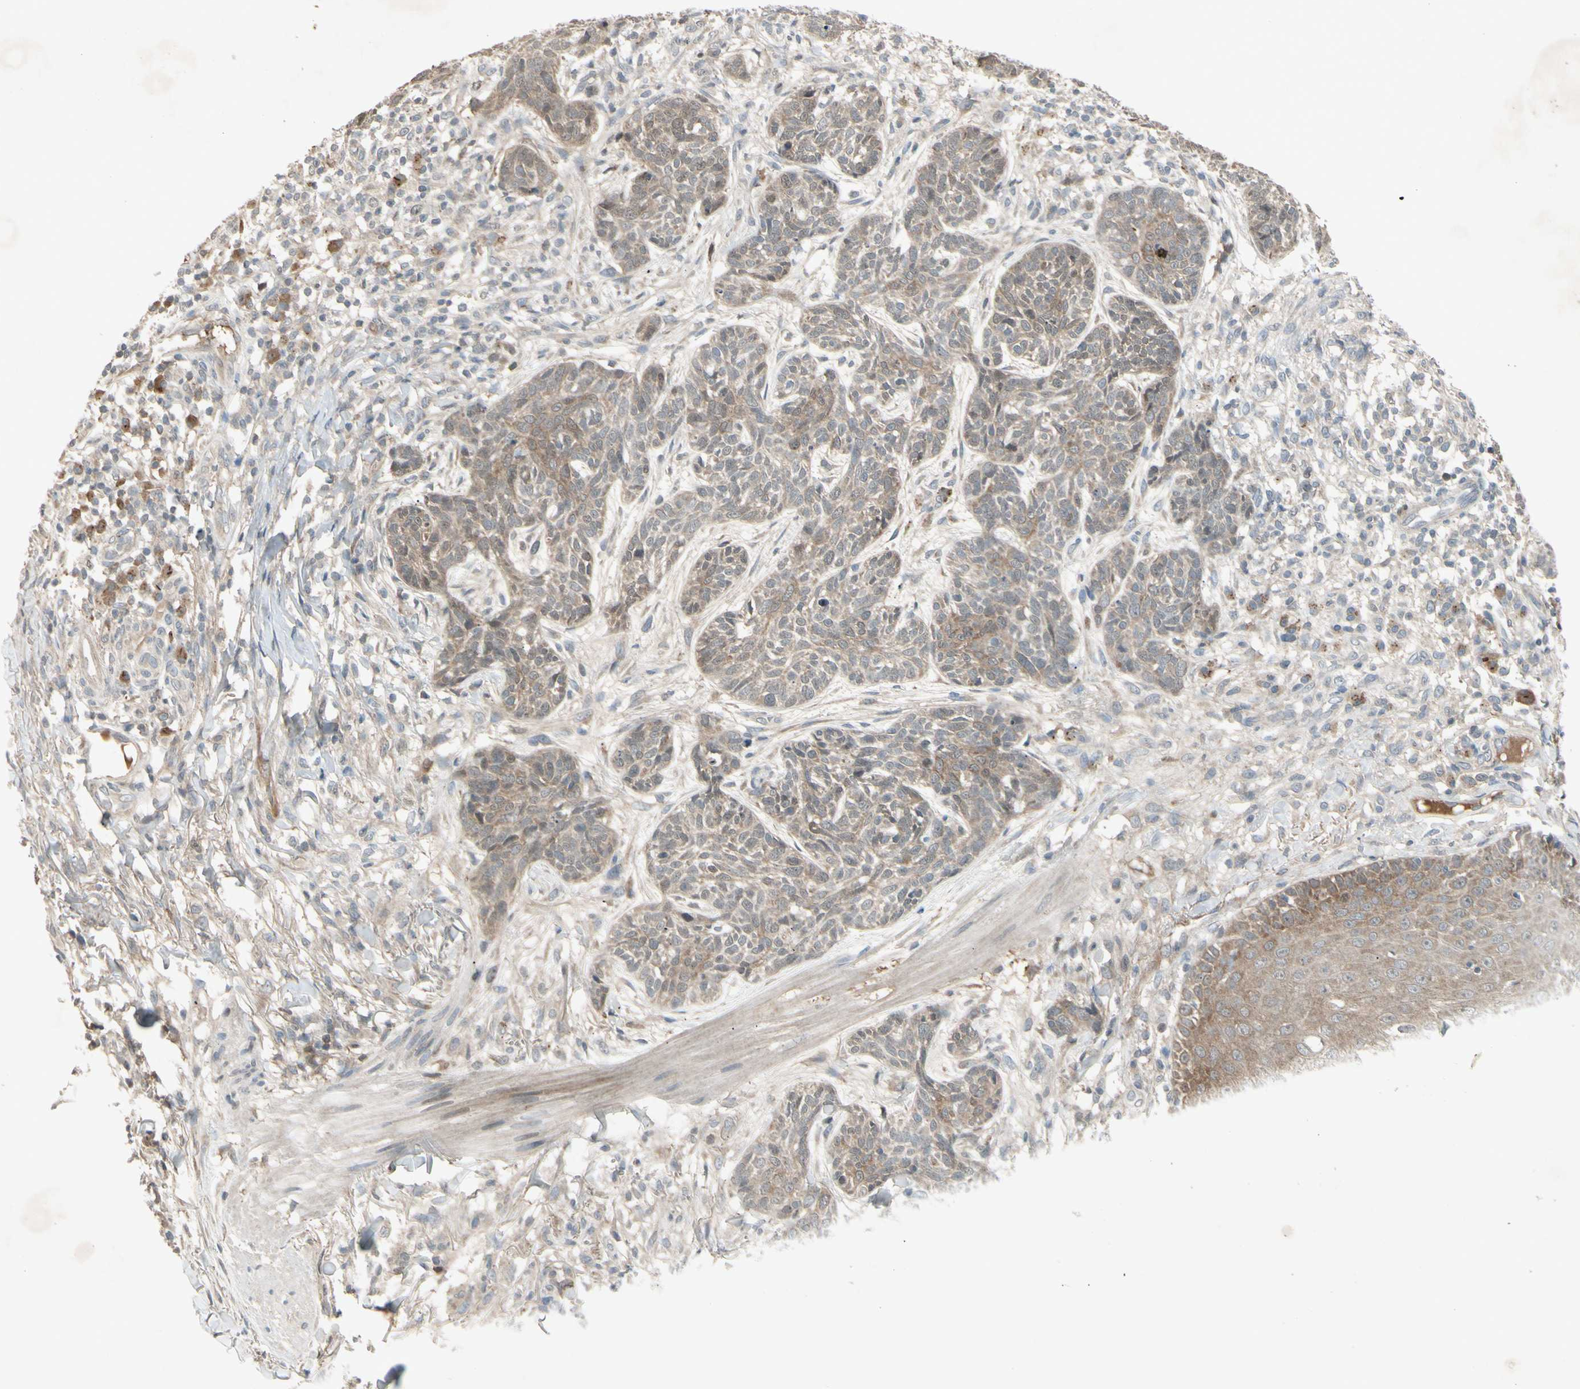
{"staining": {"intensity": "moderate", "quantity": ">75%", "location": "cytoplasmic/membranous"}, "tissue": "skin cancer", "cell_type": "Tumor cells", "image_type": "cancer", "snomed": [{"axis": "morphology", "description": "Normal tissue, NOS"}, {"axis": "morphology", "description": "Basal cell carcinoma"}, {"axis": "topography", "description": "Skin"}], "caption": "About >75% of tumor cells in basal cell carcinoma (skin) demonstrate moderate cytoplasmic/membranous protein expression as visualized by brown immunohistochemical staining.", "gene": "FHDC1", "patient": {"sex": "male", "age": 52}}